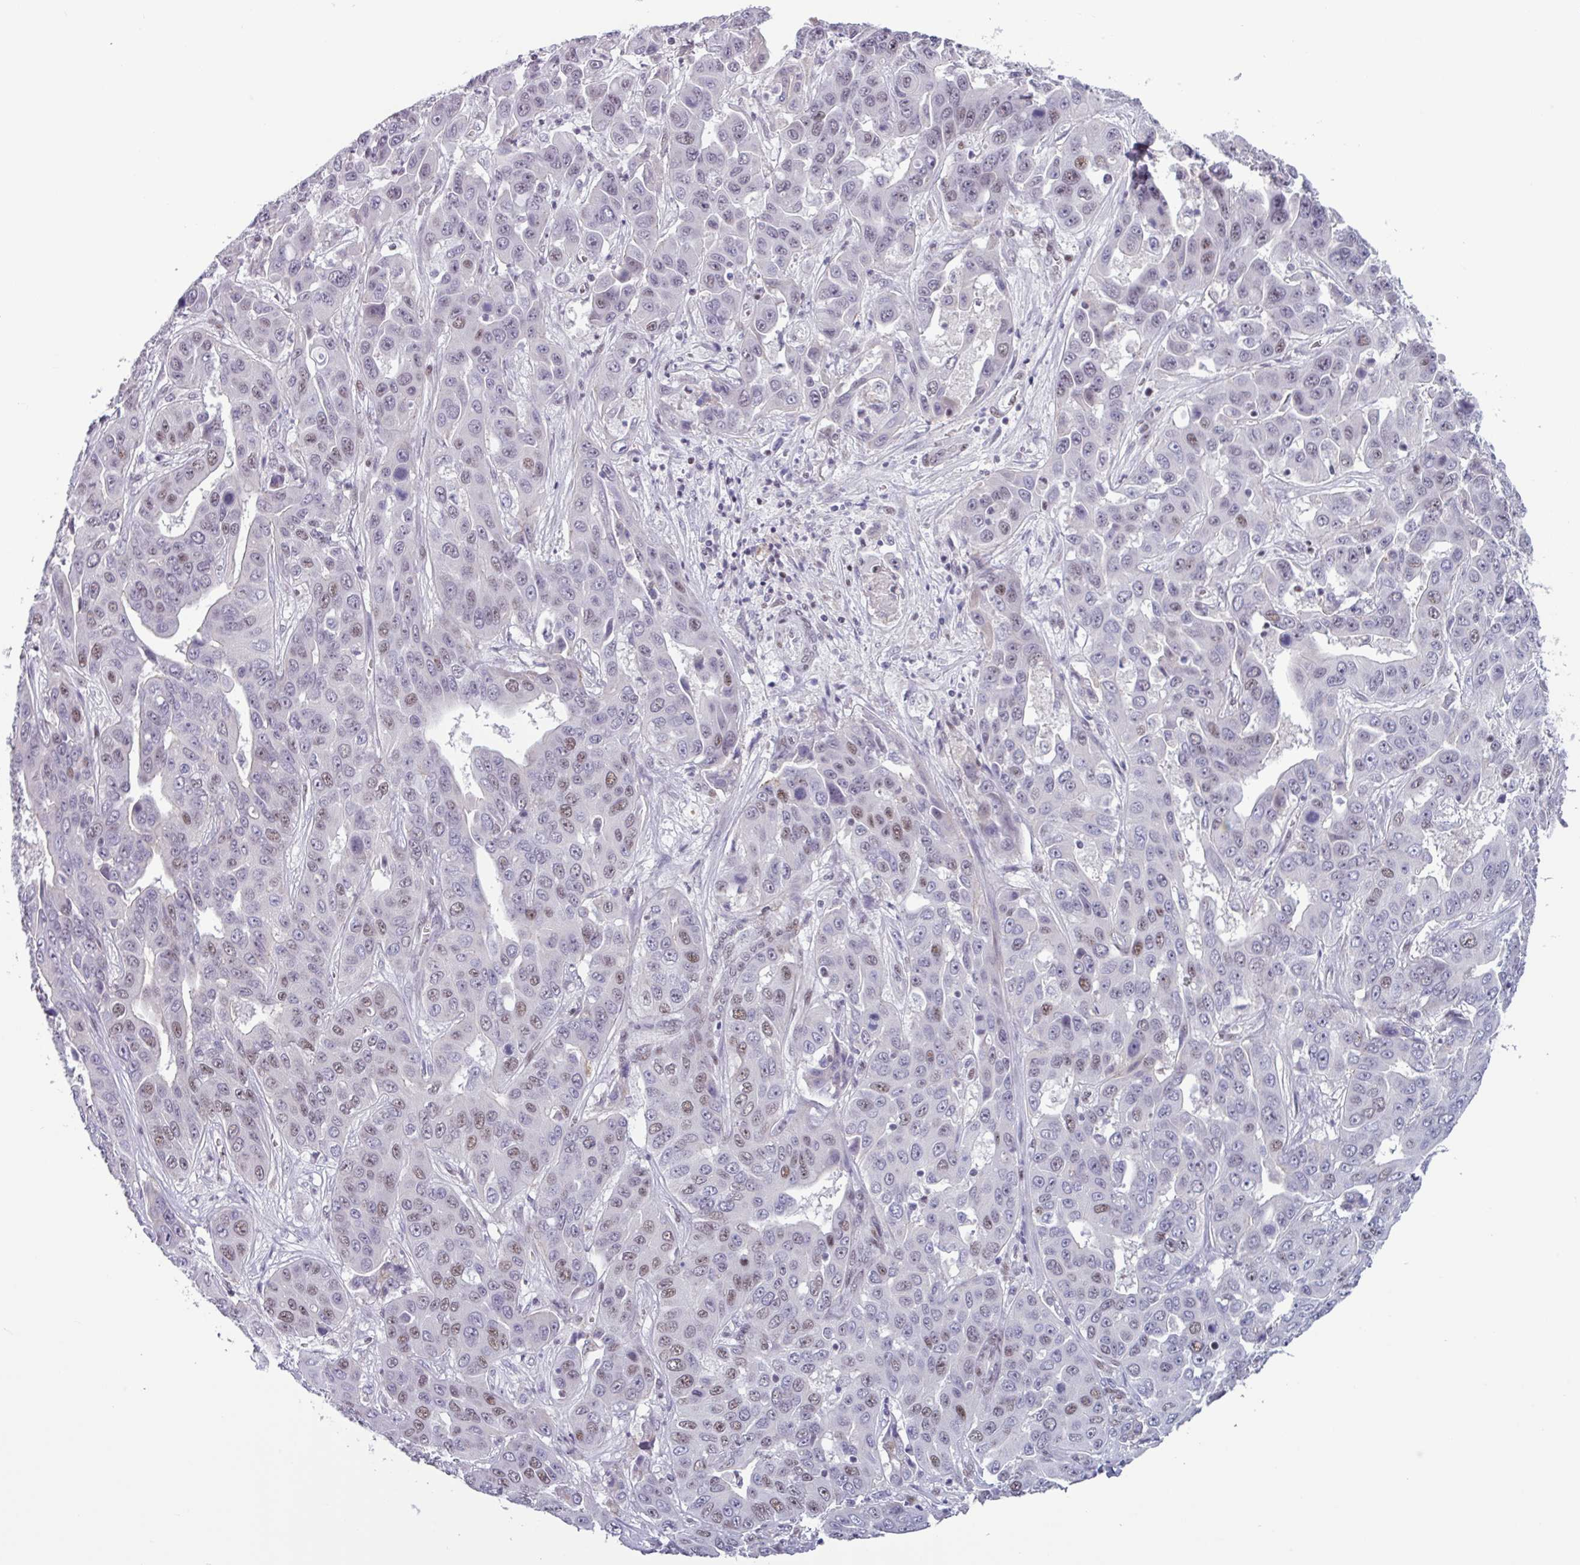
{"staining": {"intensity": "moderate", "quantity": "<25%", "location": "nuclear"}, "tissue": "liver cancer", "cell_type": "Tumor cells", "image_type": "cancer", "snomed": [{"axis": "morphology", "description": "Cholangiocarcinoma"}, {"axis": "topography", "description": "Liver"}], "caption": "Liver cancer stained with DAB (3,3'-diaminobenzidine) immunohistochemistry (IHC) shows low levels of moderate nuclear expression in approximately <25% of tumor cells. The staining is performed using DAB brown chromogen to label protein expression. The nuclei are counter-stained blue using hematoxylin.", "gene": "ZNF575", "patient": {"sex": "female", "age": 52}}